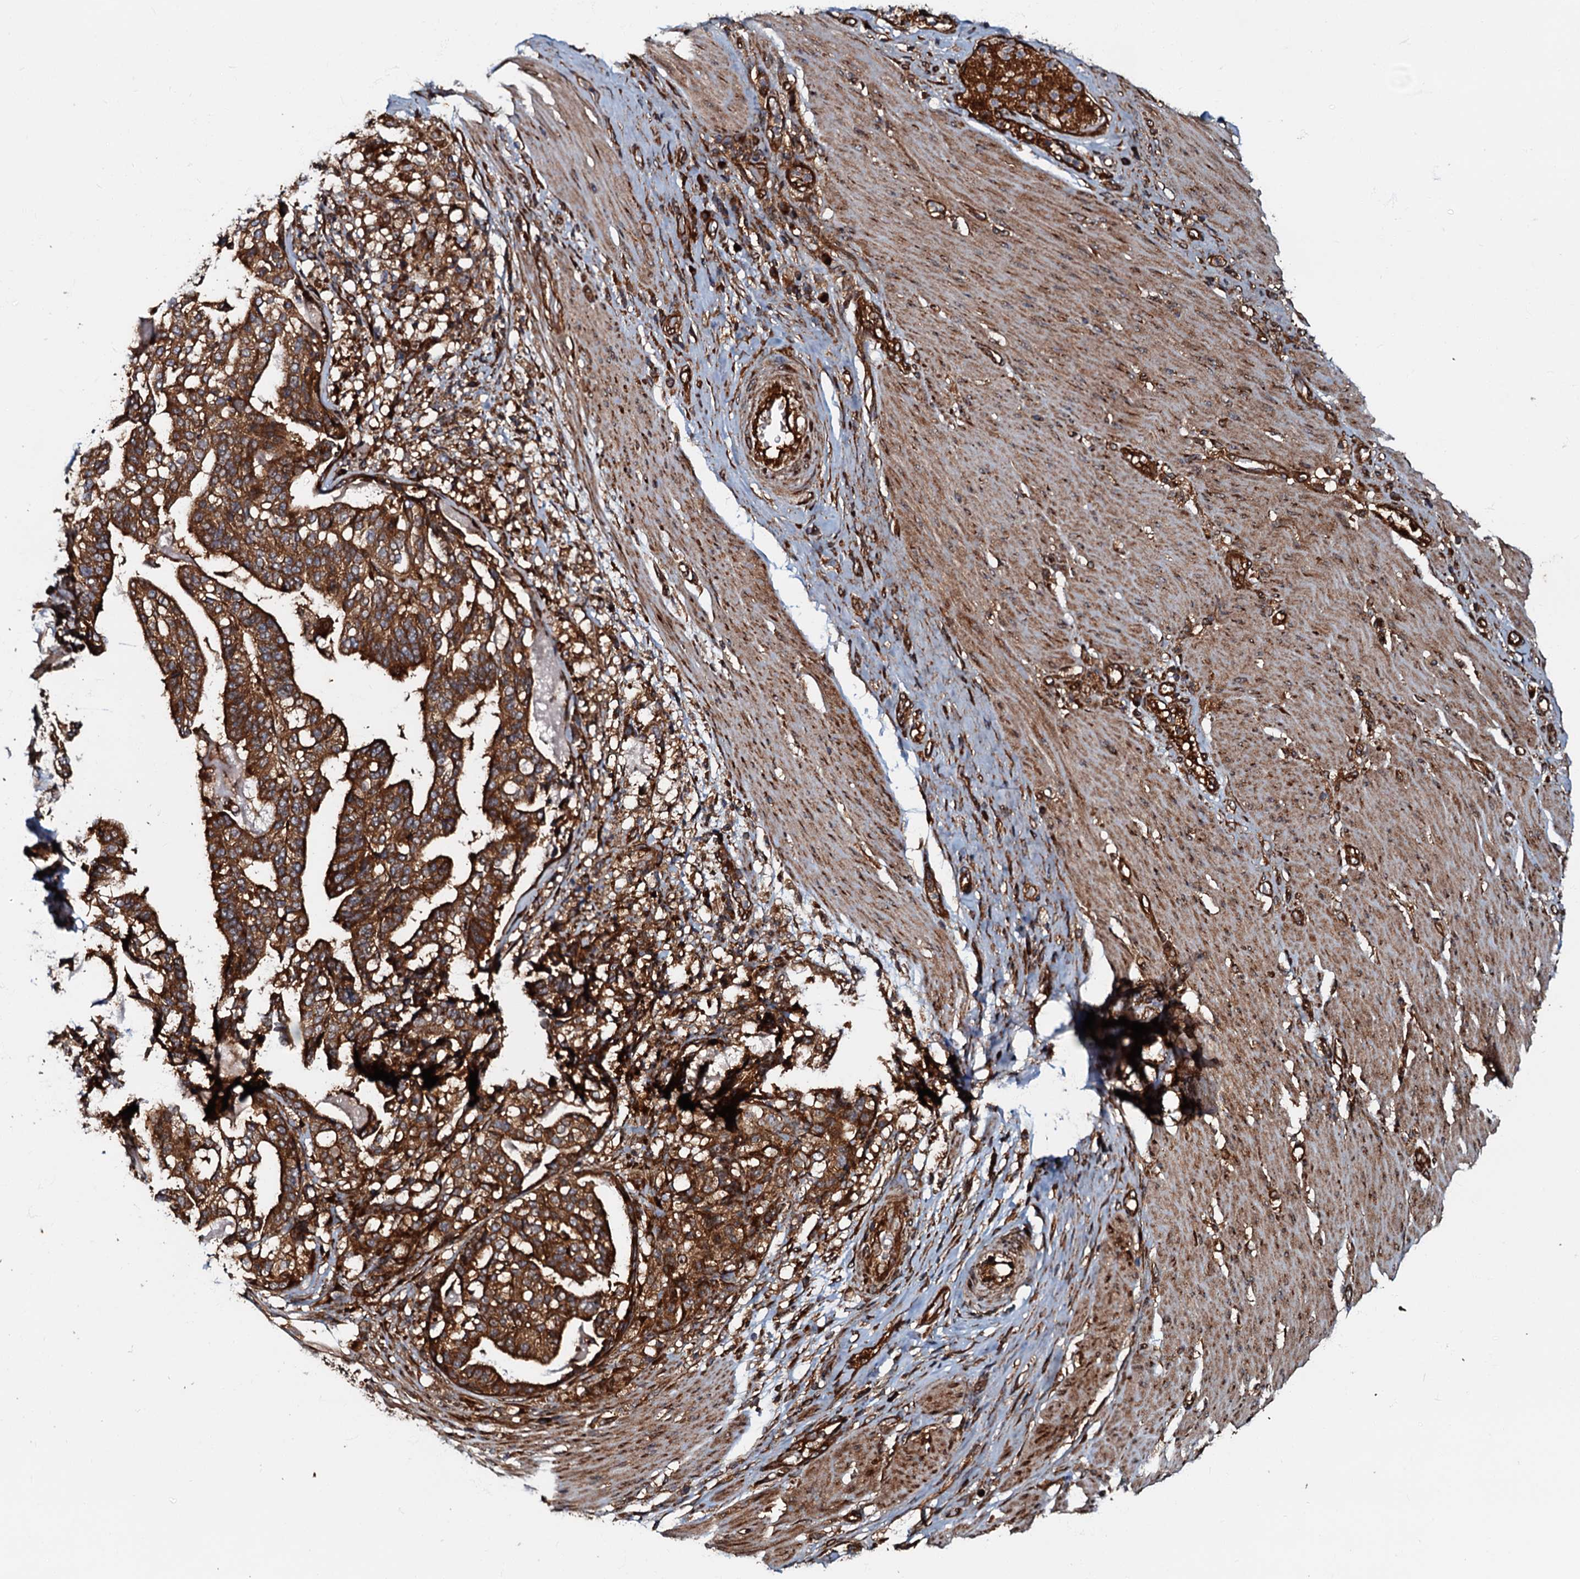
{"staining": {"intensity": "strong", "quantity": ">75%", "location": "cytoplasmic/membranous"}, "tissue": "stomach cancer", "cell_type": "Tumor cells", "image_type": "cancer", "snomed": [{"axis": "morphology", "description": "Adenocarcinoma, NOS"}, {"axis": "topography", "description": "Stomach"}], "caption": "IHC histopathology image of neoplastic tissue: human adenocarcinoma (stomach) stained using IHC displays high levels of strong protein expression localized specifically in the cytoplasmic/membranous of tumor cells, appearing as a cytoplasmic/membranous brown color.", "gene": "BLOC1S6", "patient": {"sex": "male", "age": 48}}